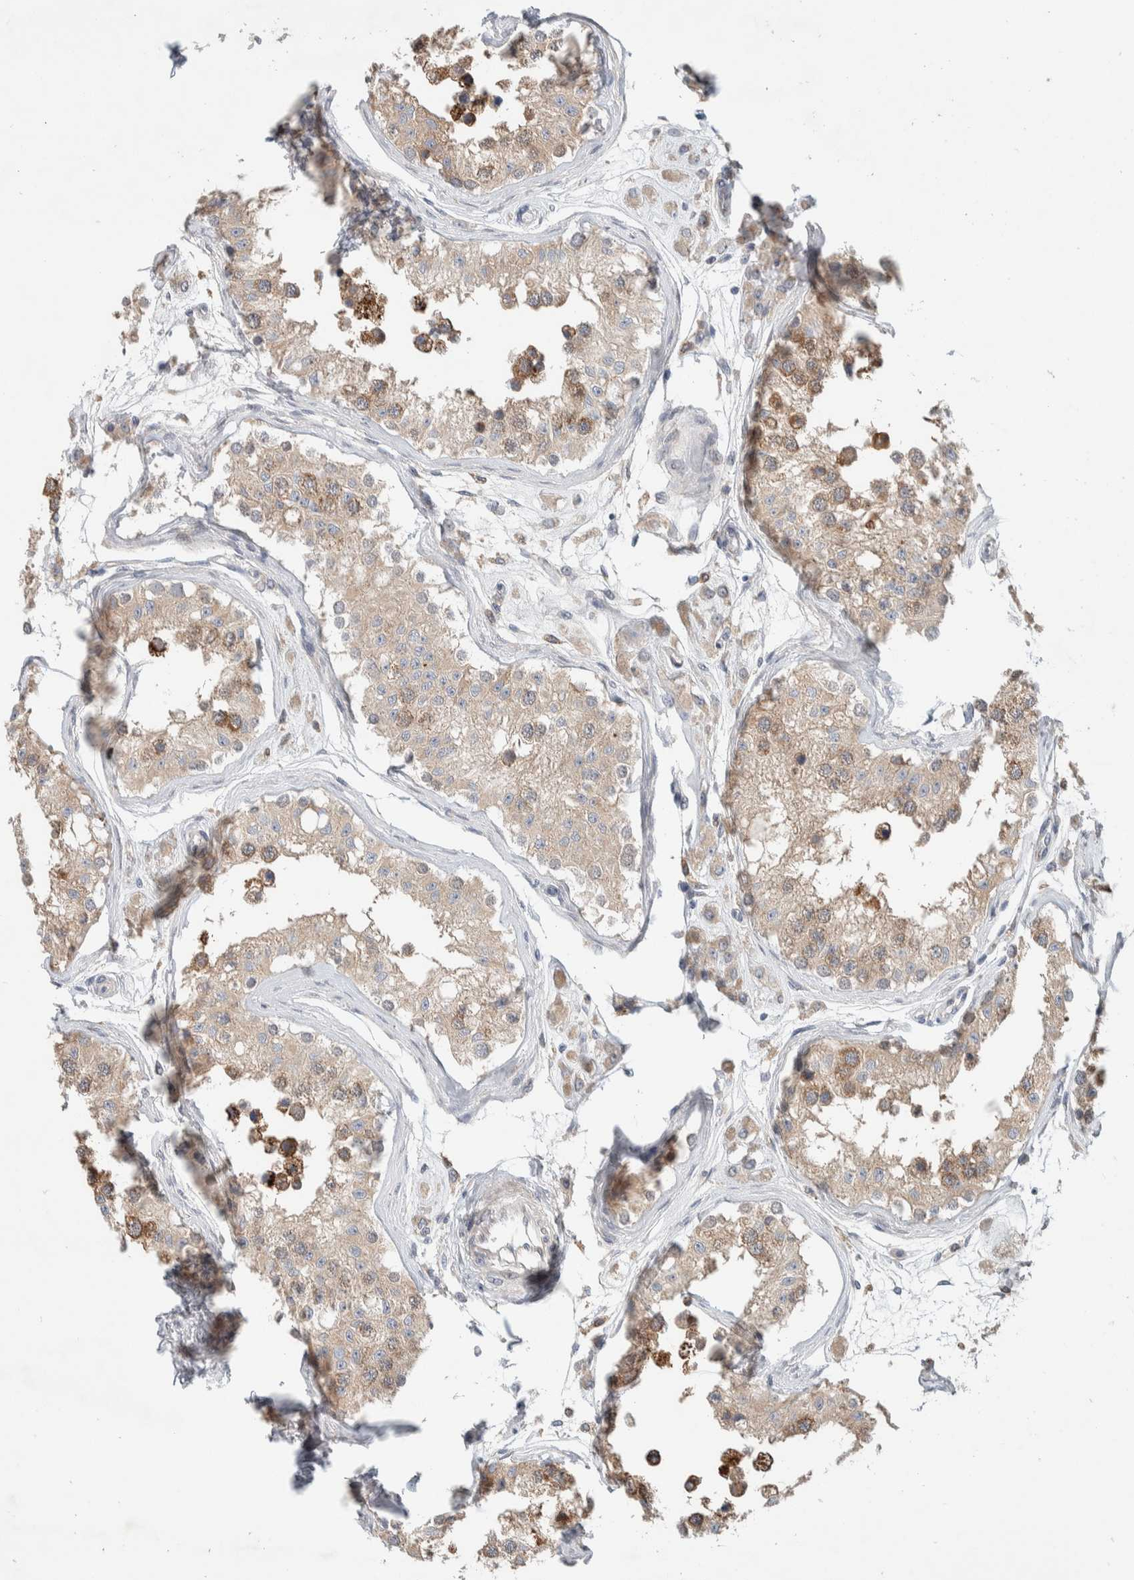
{"staining": {"intensity": "moderate", "quantity": ">75%", "location": "cytoplasmic/membranous"}, "tissue": "testis", "cell_type": "Cells in seminiferous ducts", "image_type": "normal", "snomed": [{"axis": "morphology", "description": "Normal tissue, NOS"}, {"axis": "morphology", "description": "Adenocarcinoma, metastatic, NOS"}, {"axis": "topography", "description": "Testis"}], "caption": "Moderate cytoplasmic/membranous staining for a protein is appreciated in about >75% of cells in seminiferous ducts of unremarkable testis using immunohistochemistry.", "gene": "ADCY8", "patient": {"sex": "male", "age": 26}}